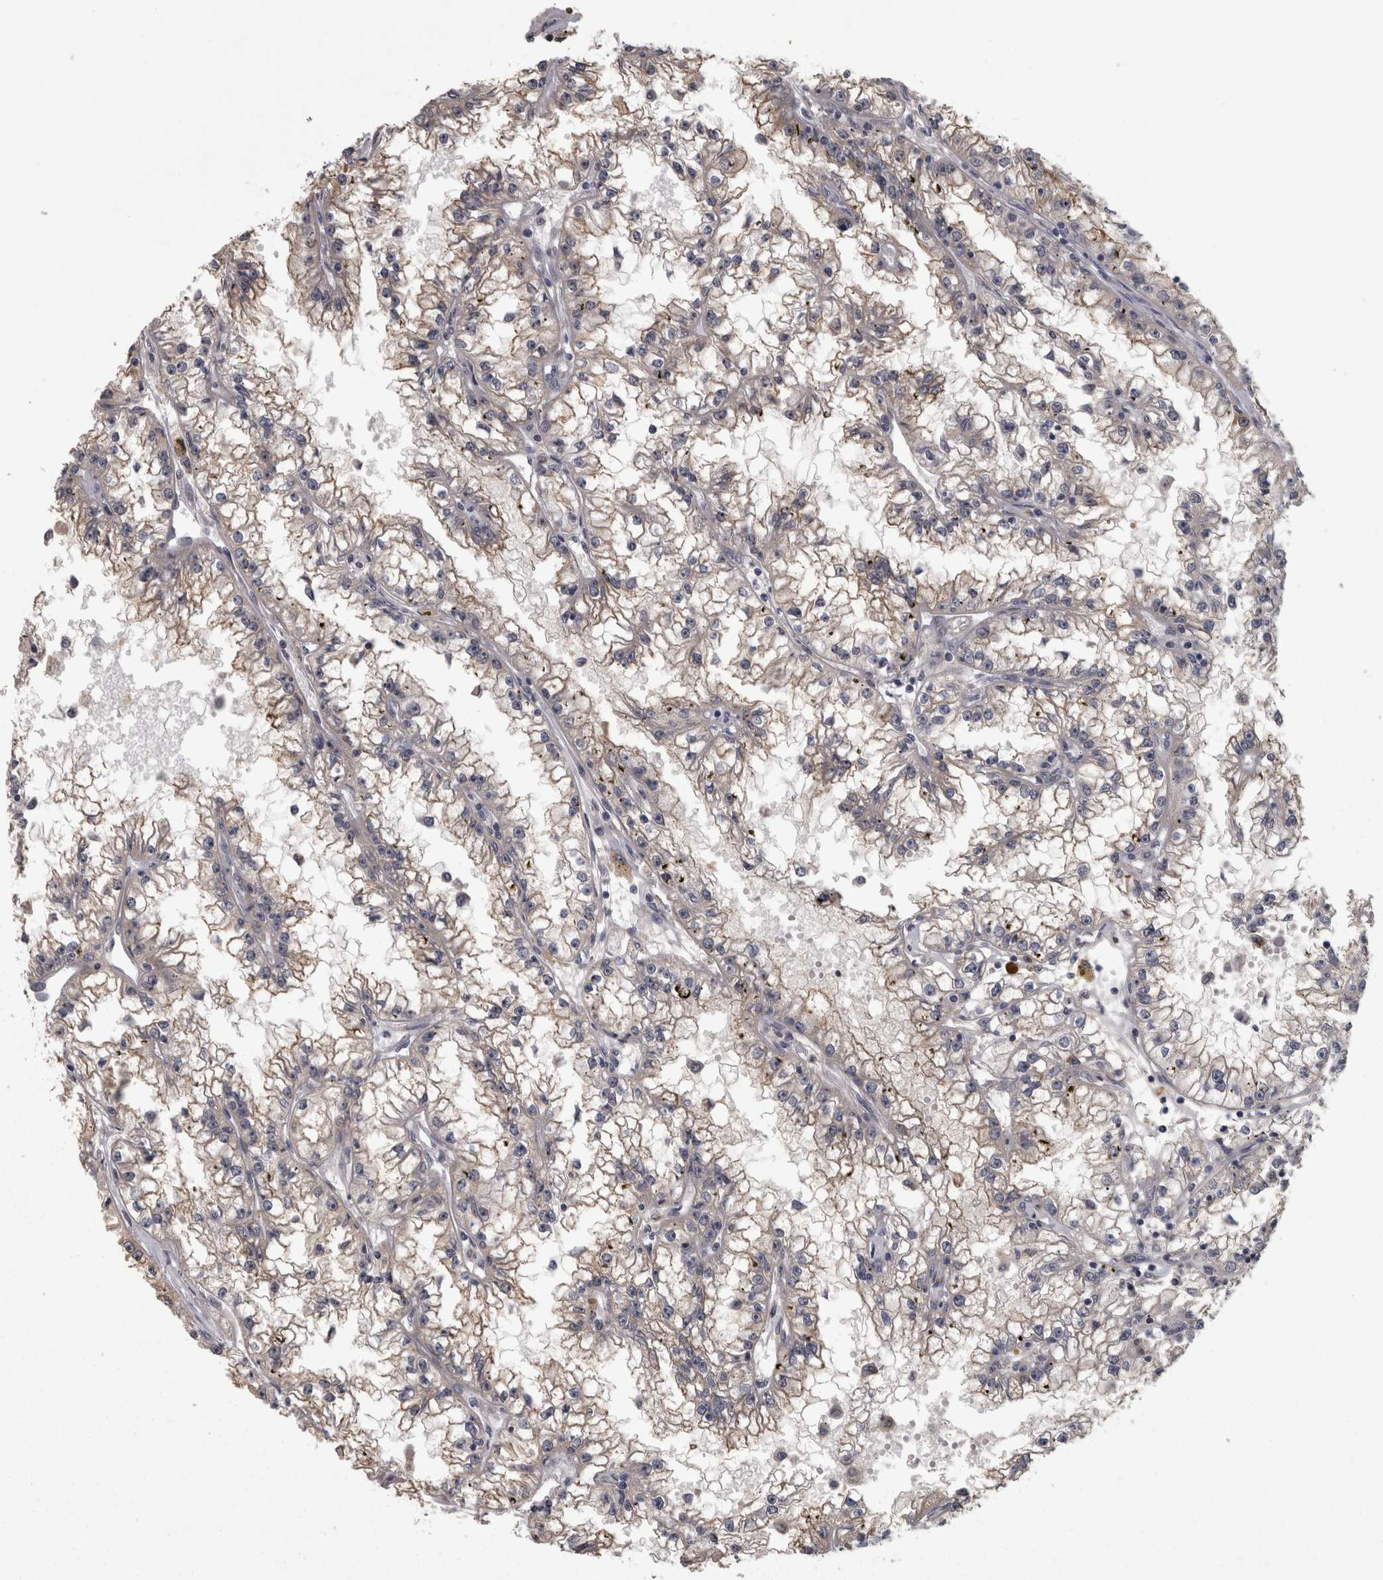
{"staining": {"intensity": "weak", "quantity": ">75%", "location": "cytoplasmic/membranous"}, "tissue": "renal cancer", "cell_type": "Tumor cells", "image_type": "cancer", "snomed": [{"axis": "morphology", "description": "Adenocarcinoma, NOS"}, {"axis": "topography", "description": "Kidney"}], "caption": "Renal cancer (adenocarcinoma) stained for a protein demonstrates weak cytoplasmic/membranous positivity in tumor cells.", "gene": "DBT", "patient": {"sex": "male", "age": 56}}